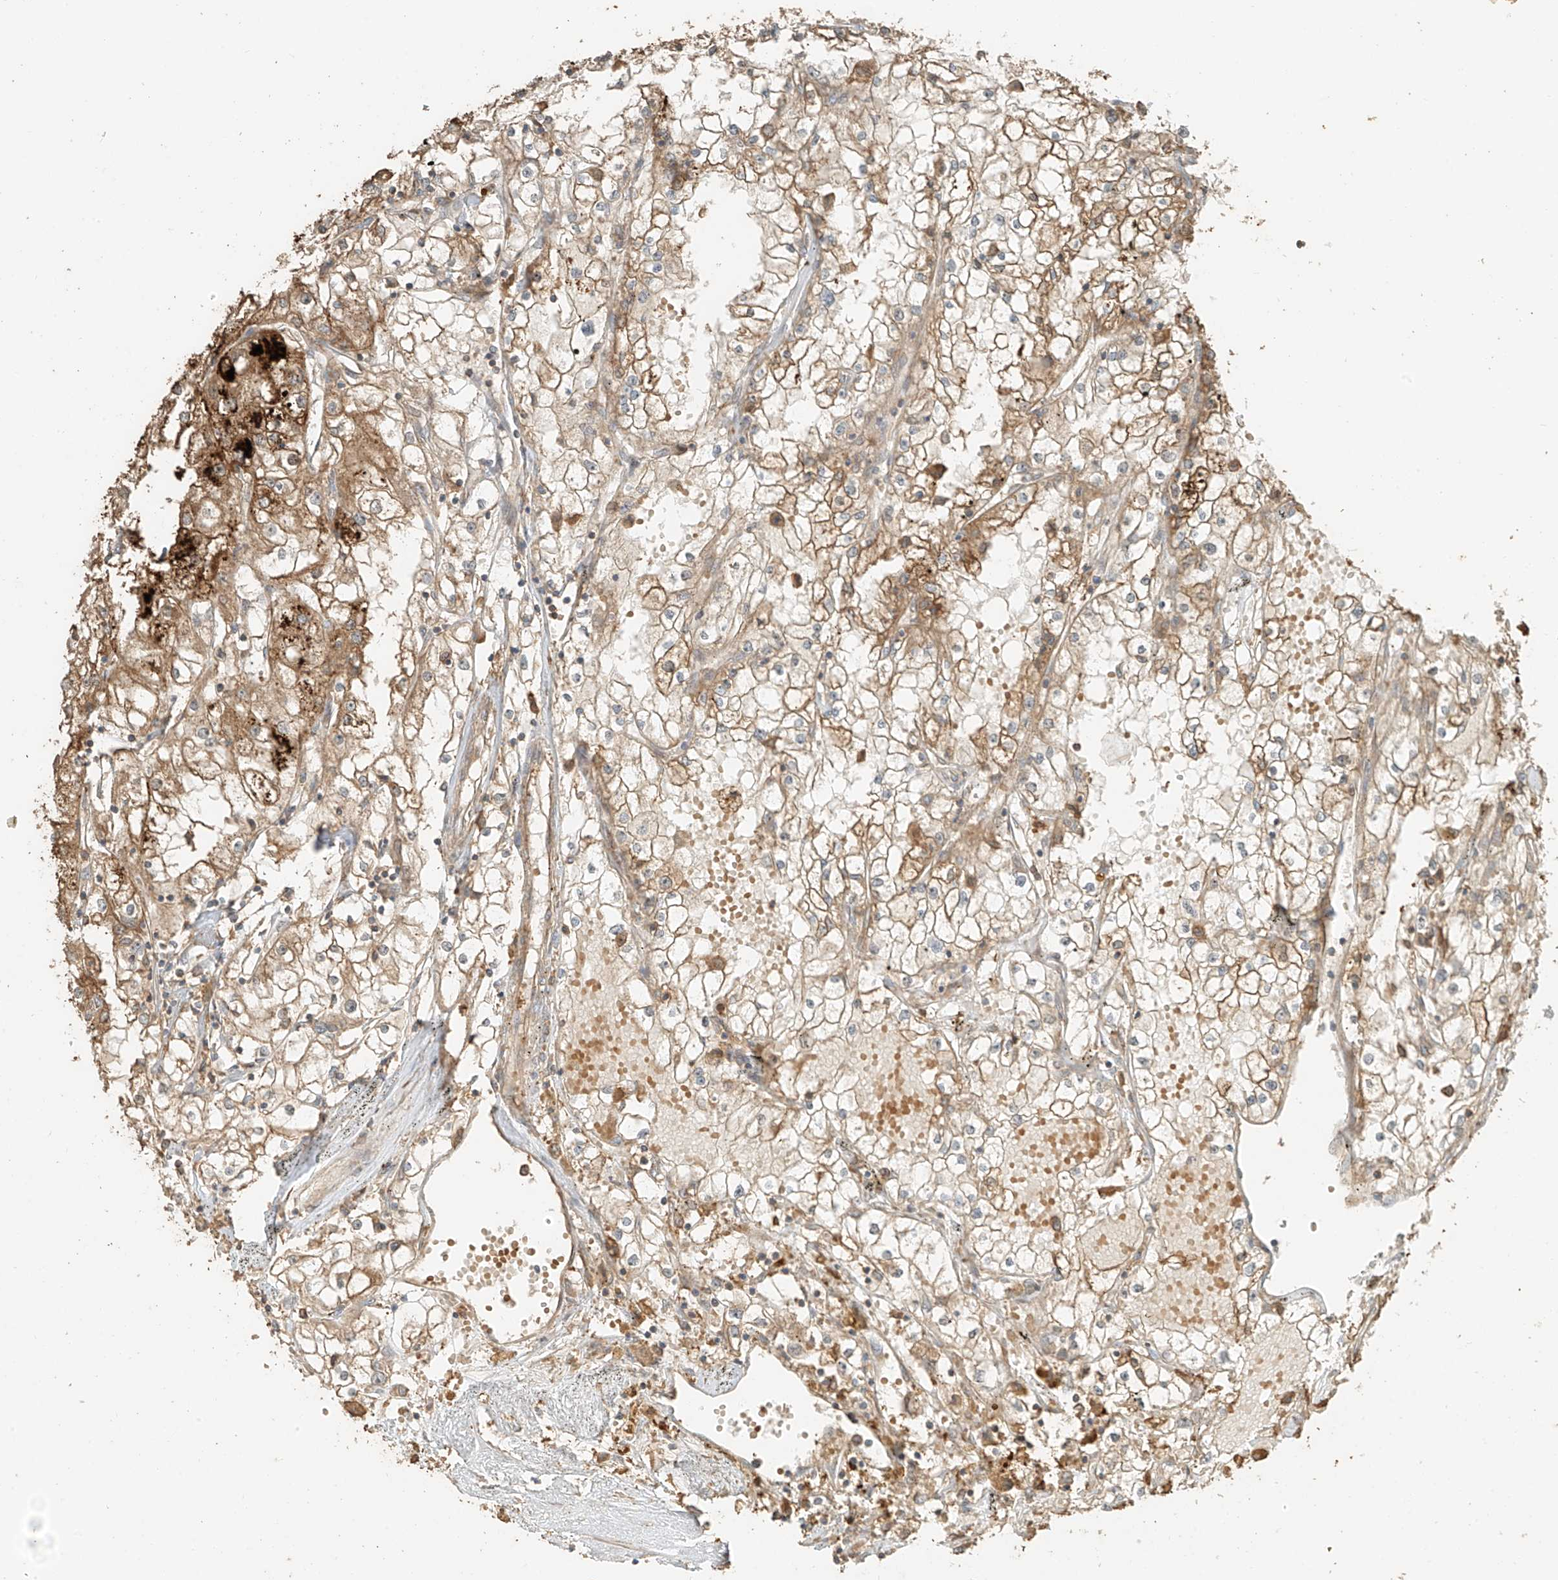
{"staining": {"intensity": "moderate", "quantity": ">75%", "location": "cytoplasmic/membranous"}, "tissue": "renal cancer", "cell_type": "Tumor cells", "image_type": "cancer", "snomed": [{"axis": "morphology", "description": "Adenocarcinoma, NOS"}, {"axis": "topography", "description": "Kidney"}], "caption": "Renal adenocarcinoma stained with DAB immunohistochemistry shows medium levels of moderate cytoplasmic/membranous staining in about >75% of tumor cells.", "gene": "RFTN2", "patient": {"sex": "male", "age": 56}}